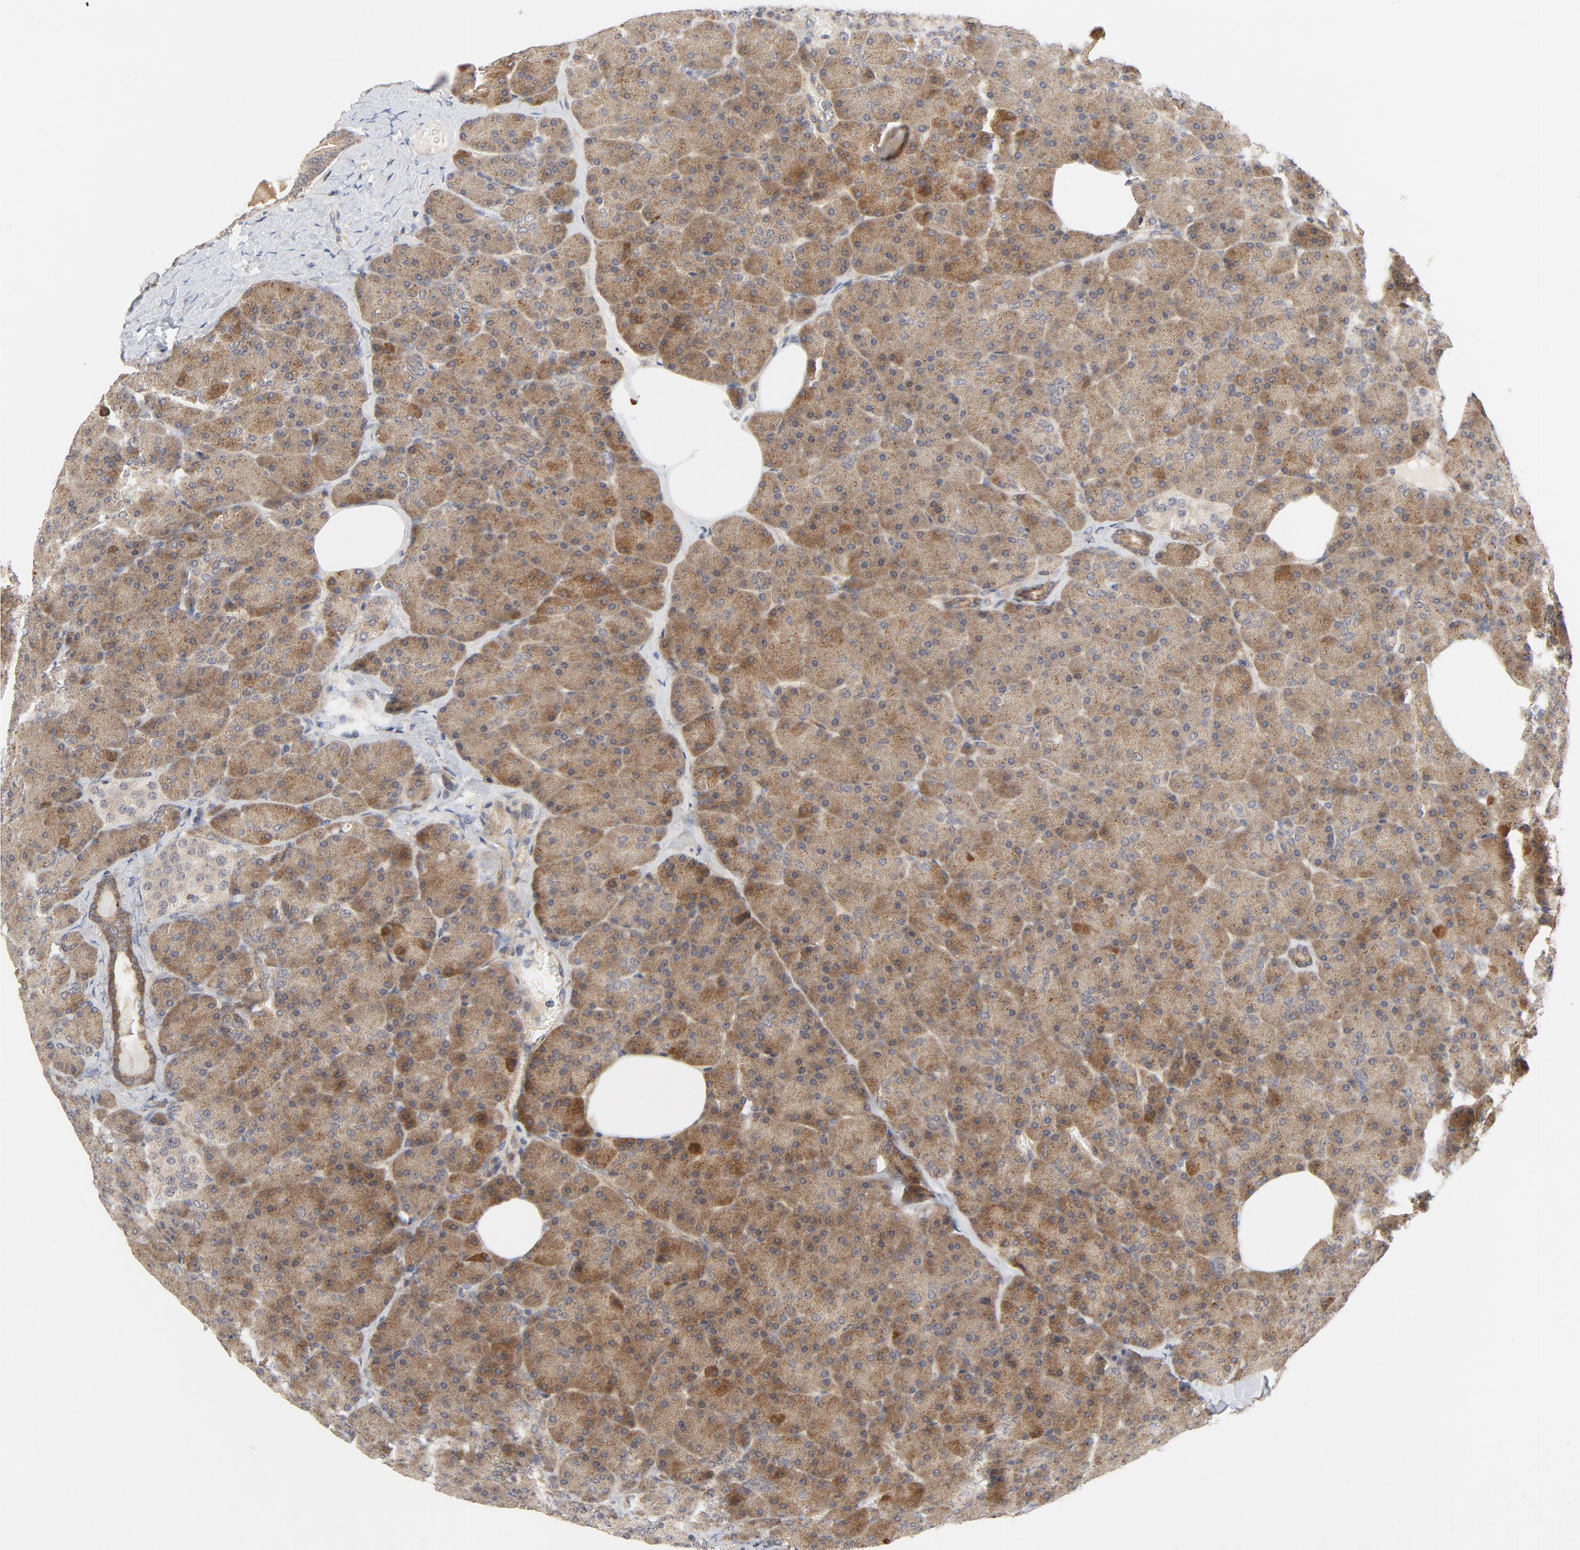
{"staining": {"intensity": "moderate", "quantity": ">75%", "location": "cytoplasmic/membranous"}, "tissue": "pancreas", "cell_type": "Exocrine glandular cells", "image_type": "normal", "snomed": [{"axis": "morphology", "description": "Normal tissue, NOS"}, {"axis": "topography", "description": "Pancreas"}], "caption": "Pancreas stained for a protein (brown) reveals moderate cytoplasmic/membranous positive staining in about >75% of exocrine glandular cells.", "gene": "MAP2K7", "patient": {"sex": "female", "age": 35}}